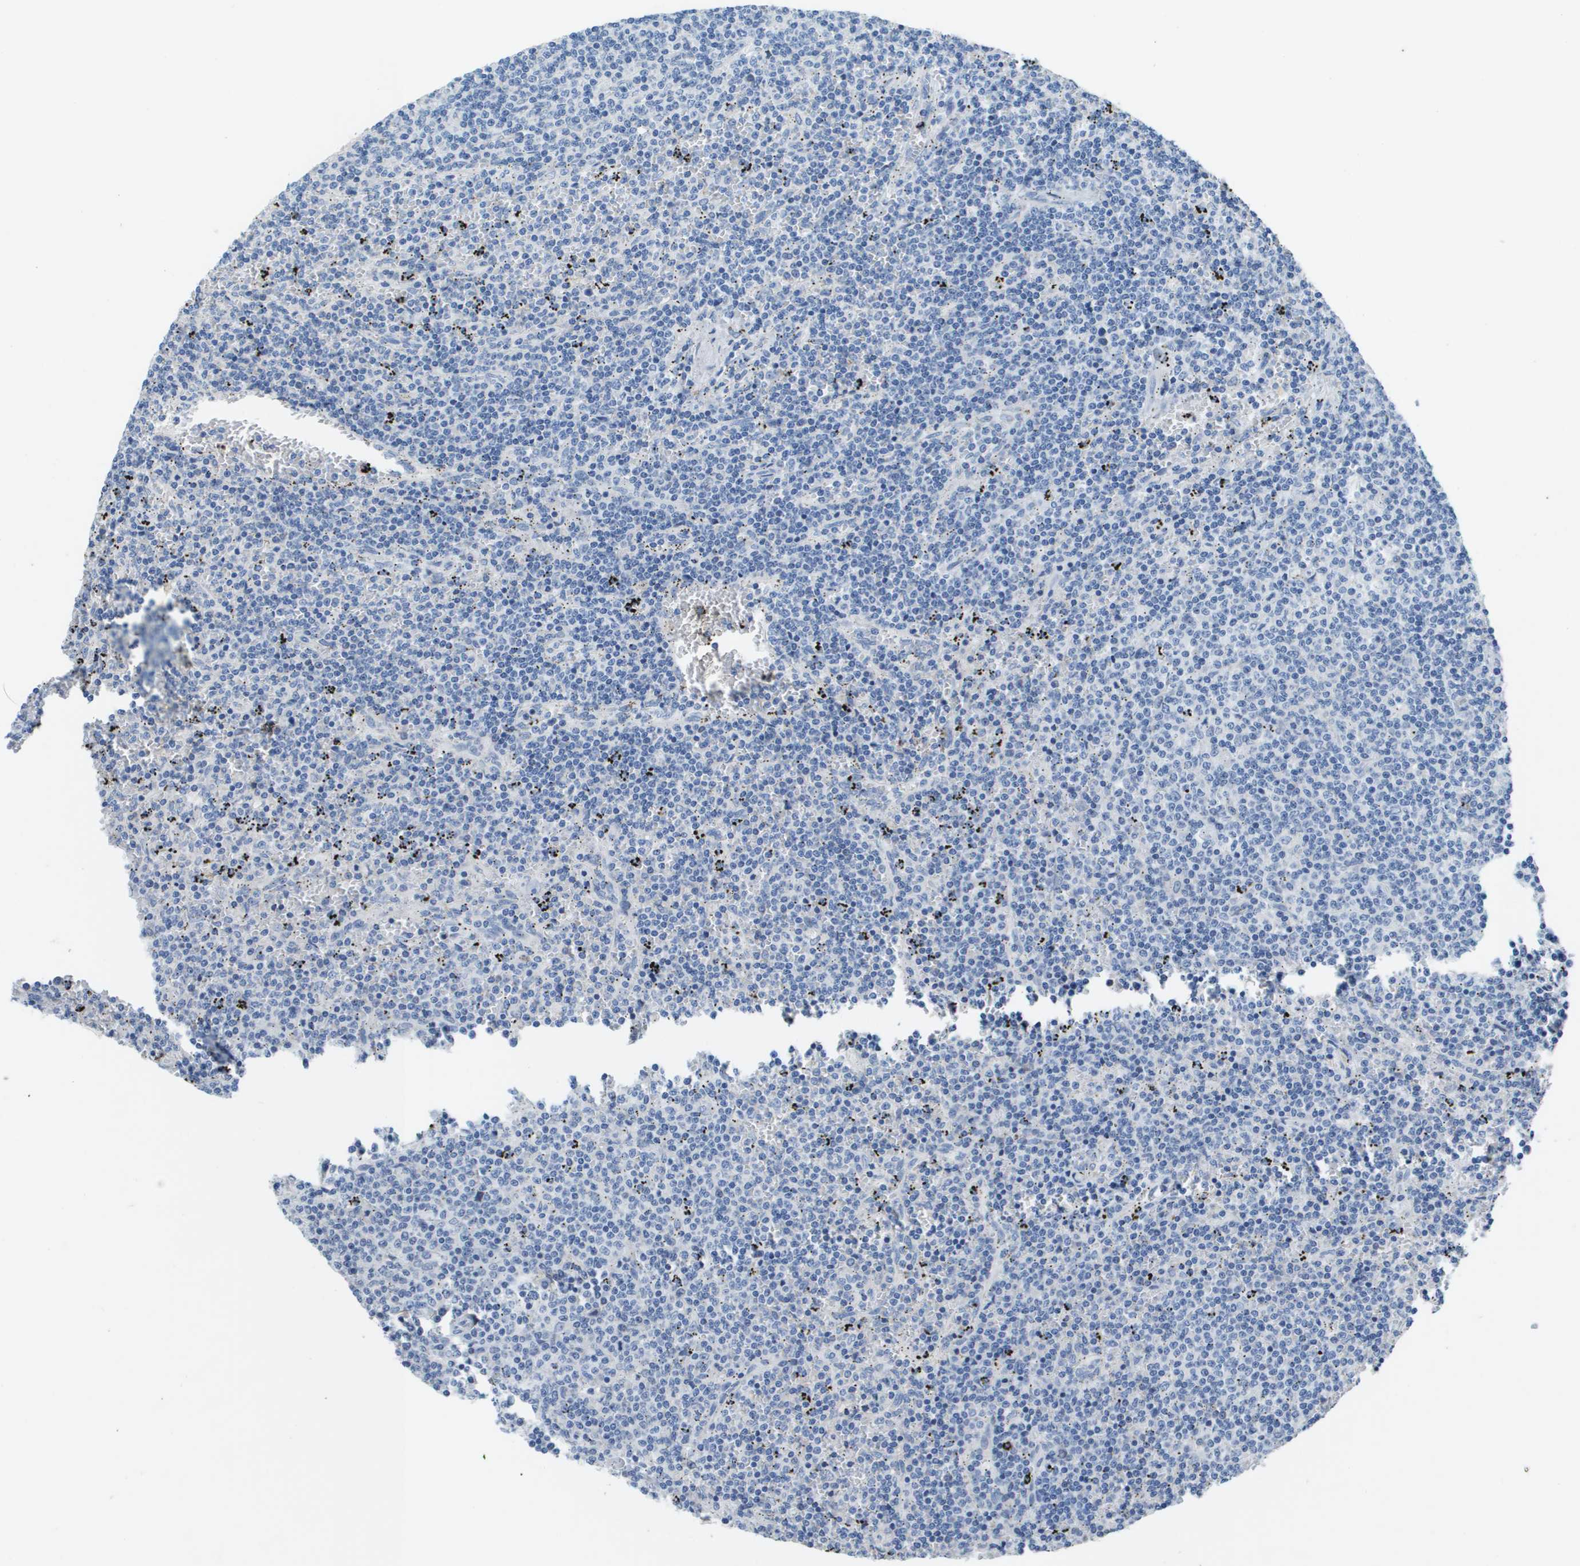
{"staining": {"intensity": "negative", "quantity": "none", "location": "none"}, "tissue": "lymphoma", "cell_type": "Tumor cells", "image_type": "cancer", "snomed": [{"axis": "morphology", "description": "Malignant lymphoma, non-Hodgkin's type, Low grade"}, {"axis": "topography", "description": "Spleen"}], "caption": "High magnification brightfield microscopy of lymphoma stained with DAB (brown) and counterstained with hematoxylin (blue): tumor cells show no significant expression.", "gene": "NCS1", "patient": {"sex": "female", "age": 50}}